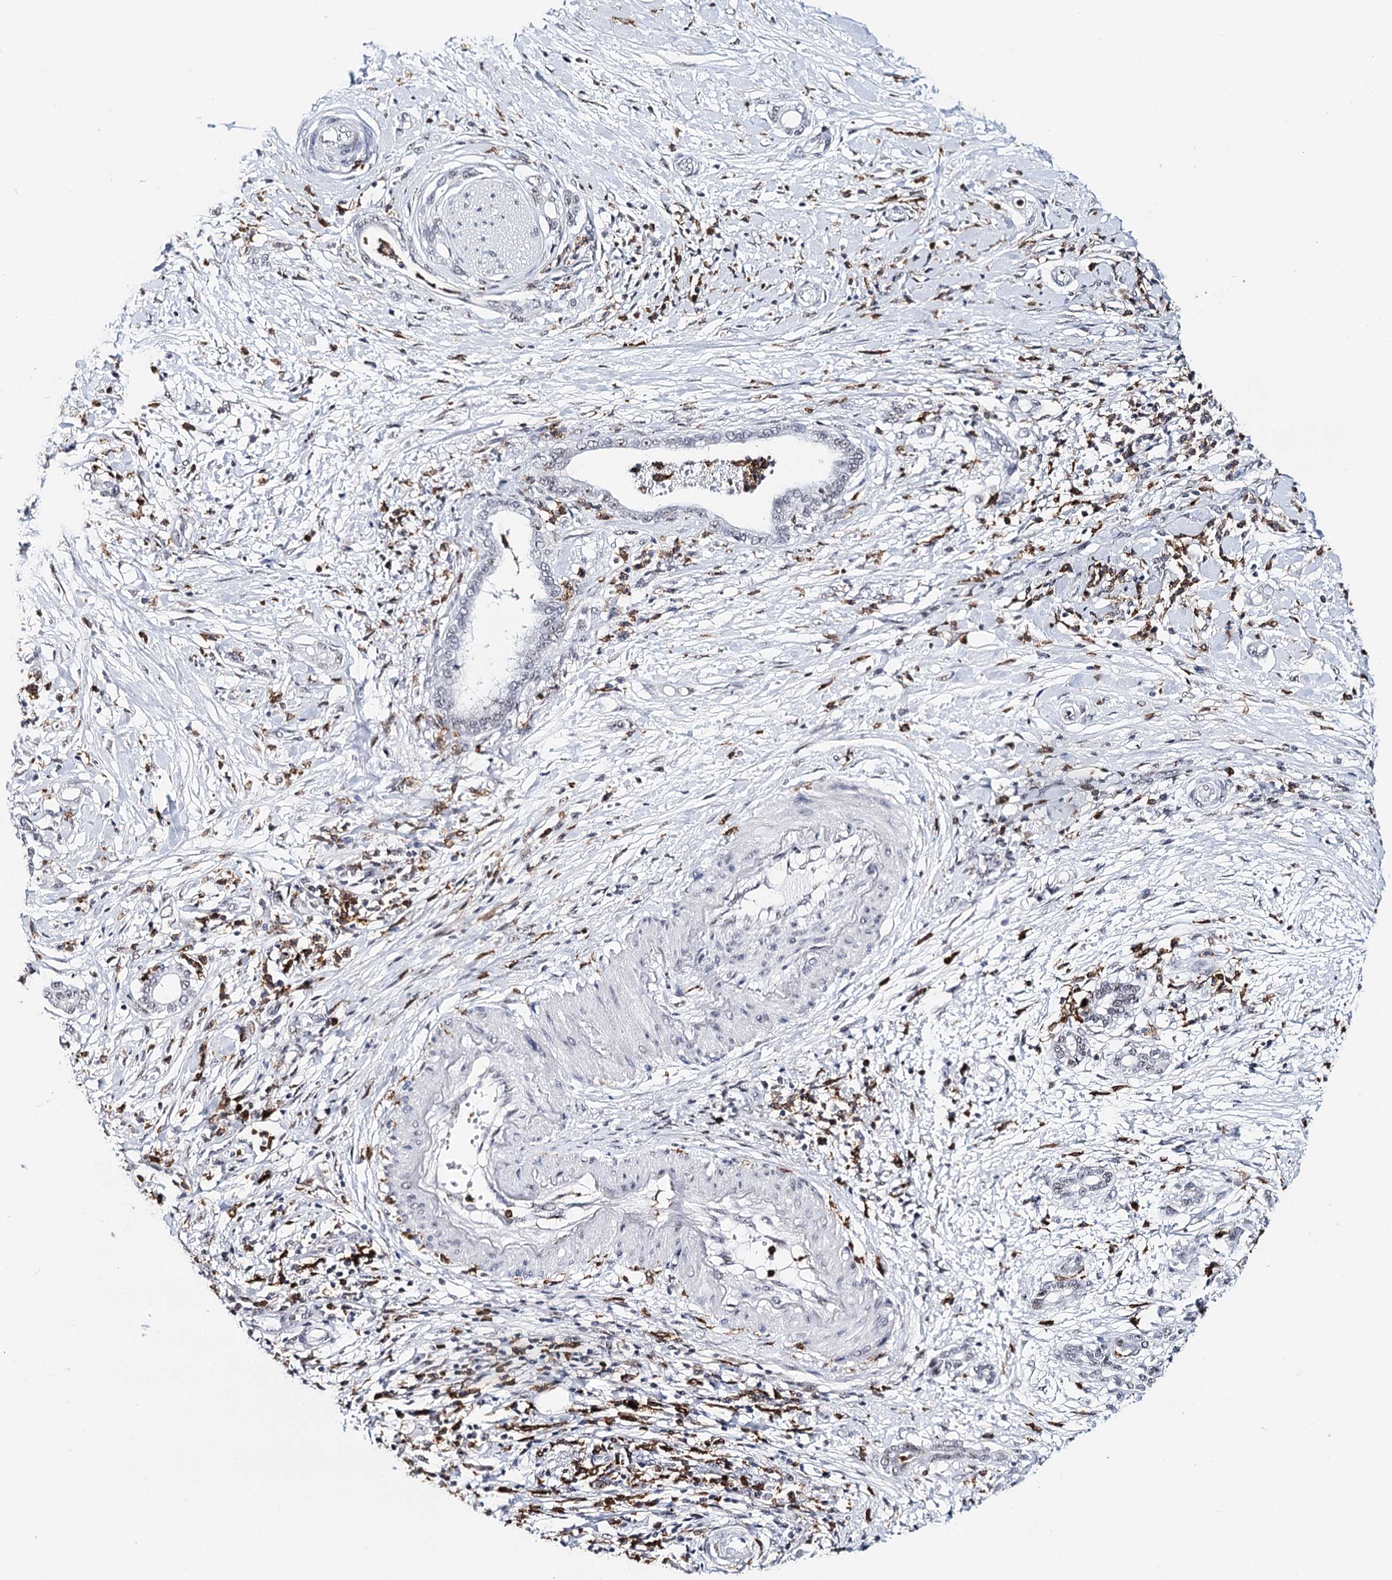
{"staining": {"intensity": "negative", "quantity": "none", "location": "none"}, "tissue": "pancreatic cancer", "cell_type": "Tumor cells", "image_type": "cancer", "snomed": [{"axis": "morphology", "description": "Adenocarcinoma, NOS"}, {"axis": "topography", "description": "Pancreas"}], "caption": "There is no significant positivity in tumor cells of pancreatic cancer (adenocarcinoma).", "gene": "BARD1", "patient": {"sex": "female", "age": 55}}